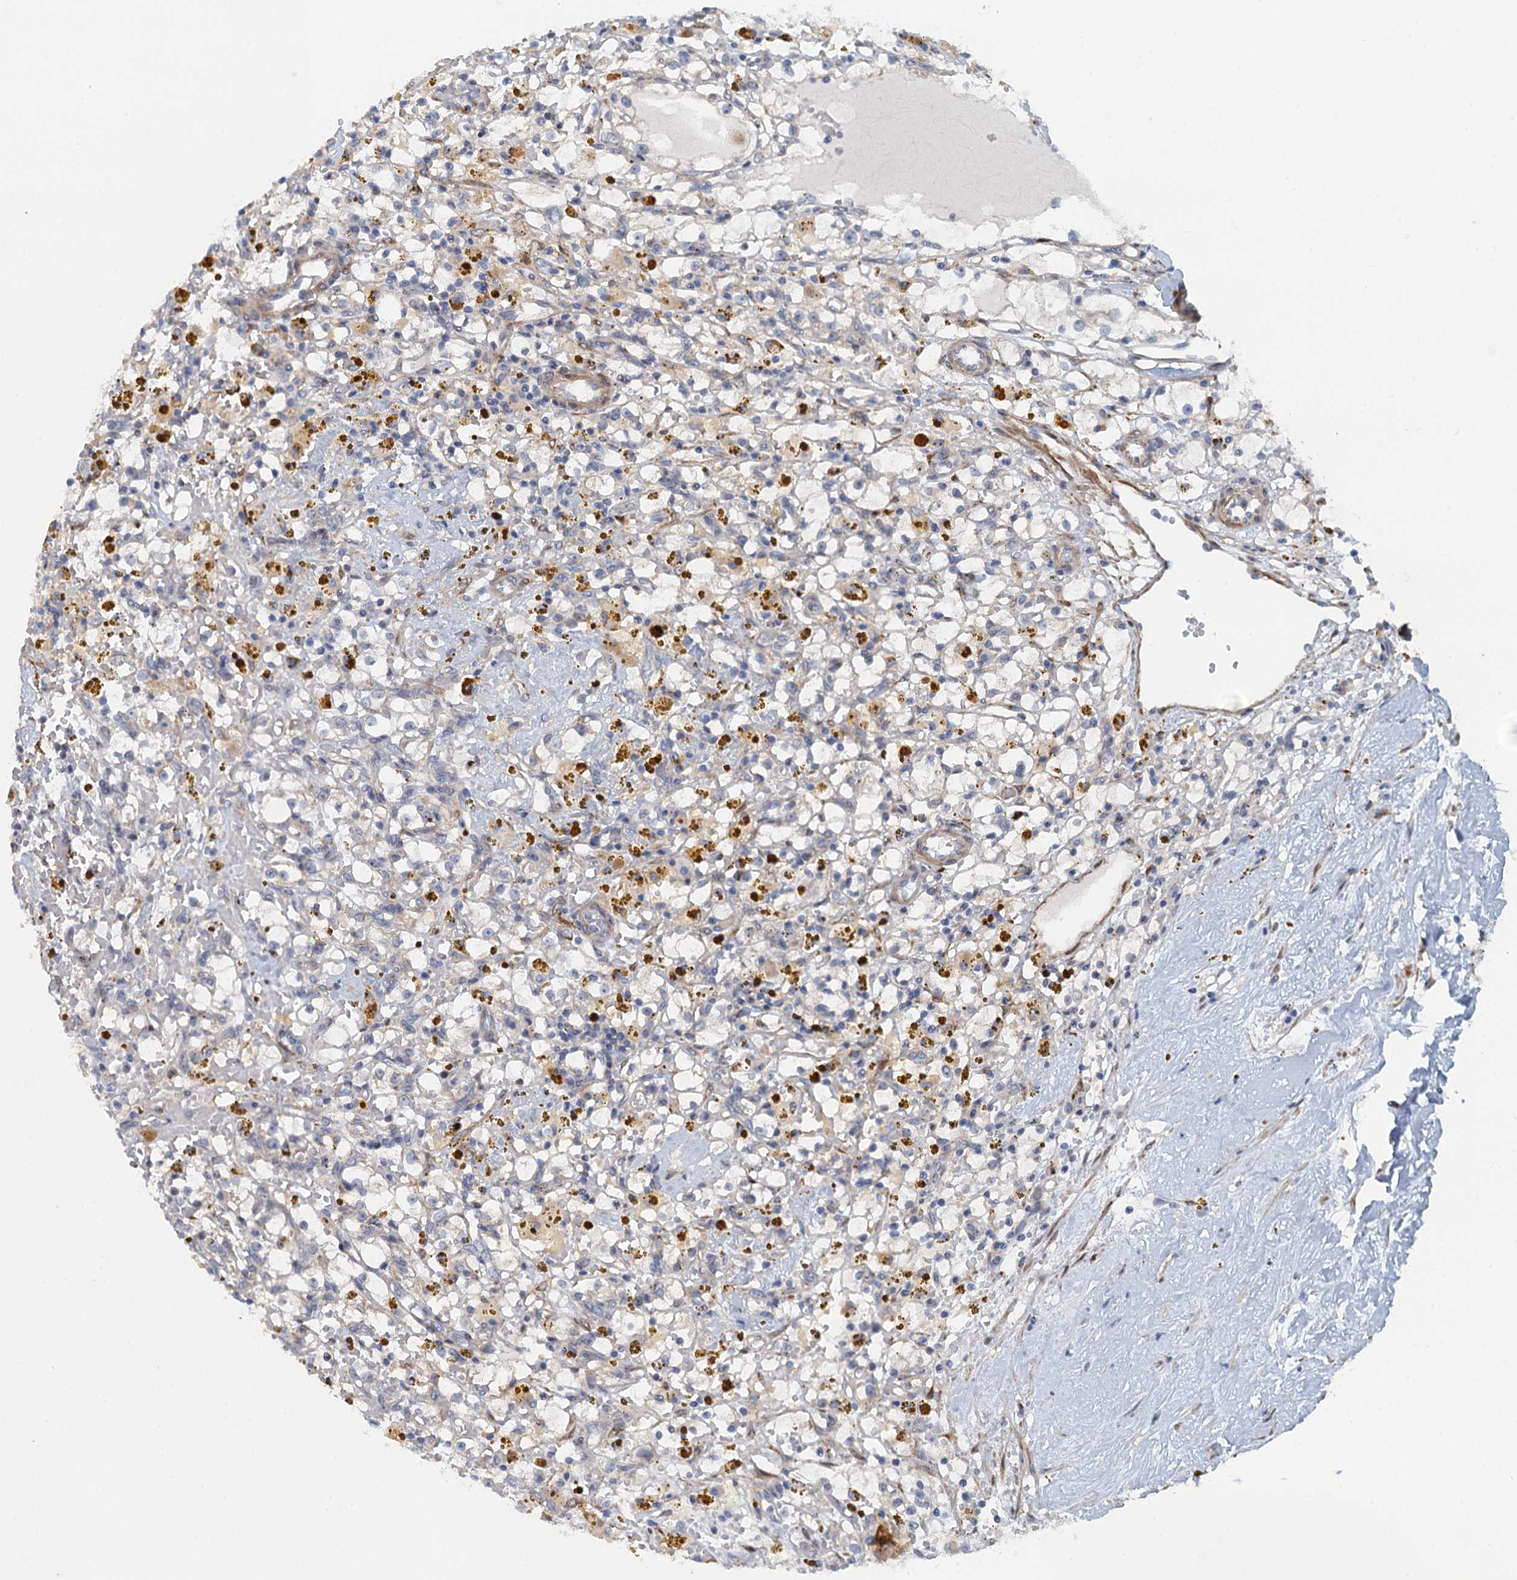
{"staining": {"intensity": "negative", "quantity": "none", "location": "none"}, "tissue": "renal cancer", "cell_type": "Tumor cells", "image_type": "cancer", "snomed": [{"axis": "morphology", "description": "Adenocarcinoma, NOS"}, {"axis": "topography", "description": "Kidney"}], "caption": "Tumor cells are negative for protein expression in human renal cancer (adenocarcinoma). Brightfield microscopy of immunohistochemistry (IHC) stained with DAB (brown) and hematoxylin (blue), captured at high magnification.", "gene": "POGLUT3", "patient": {"sex": "male", "age": 56}}